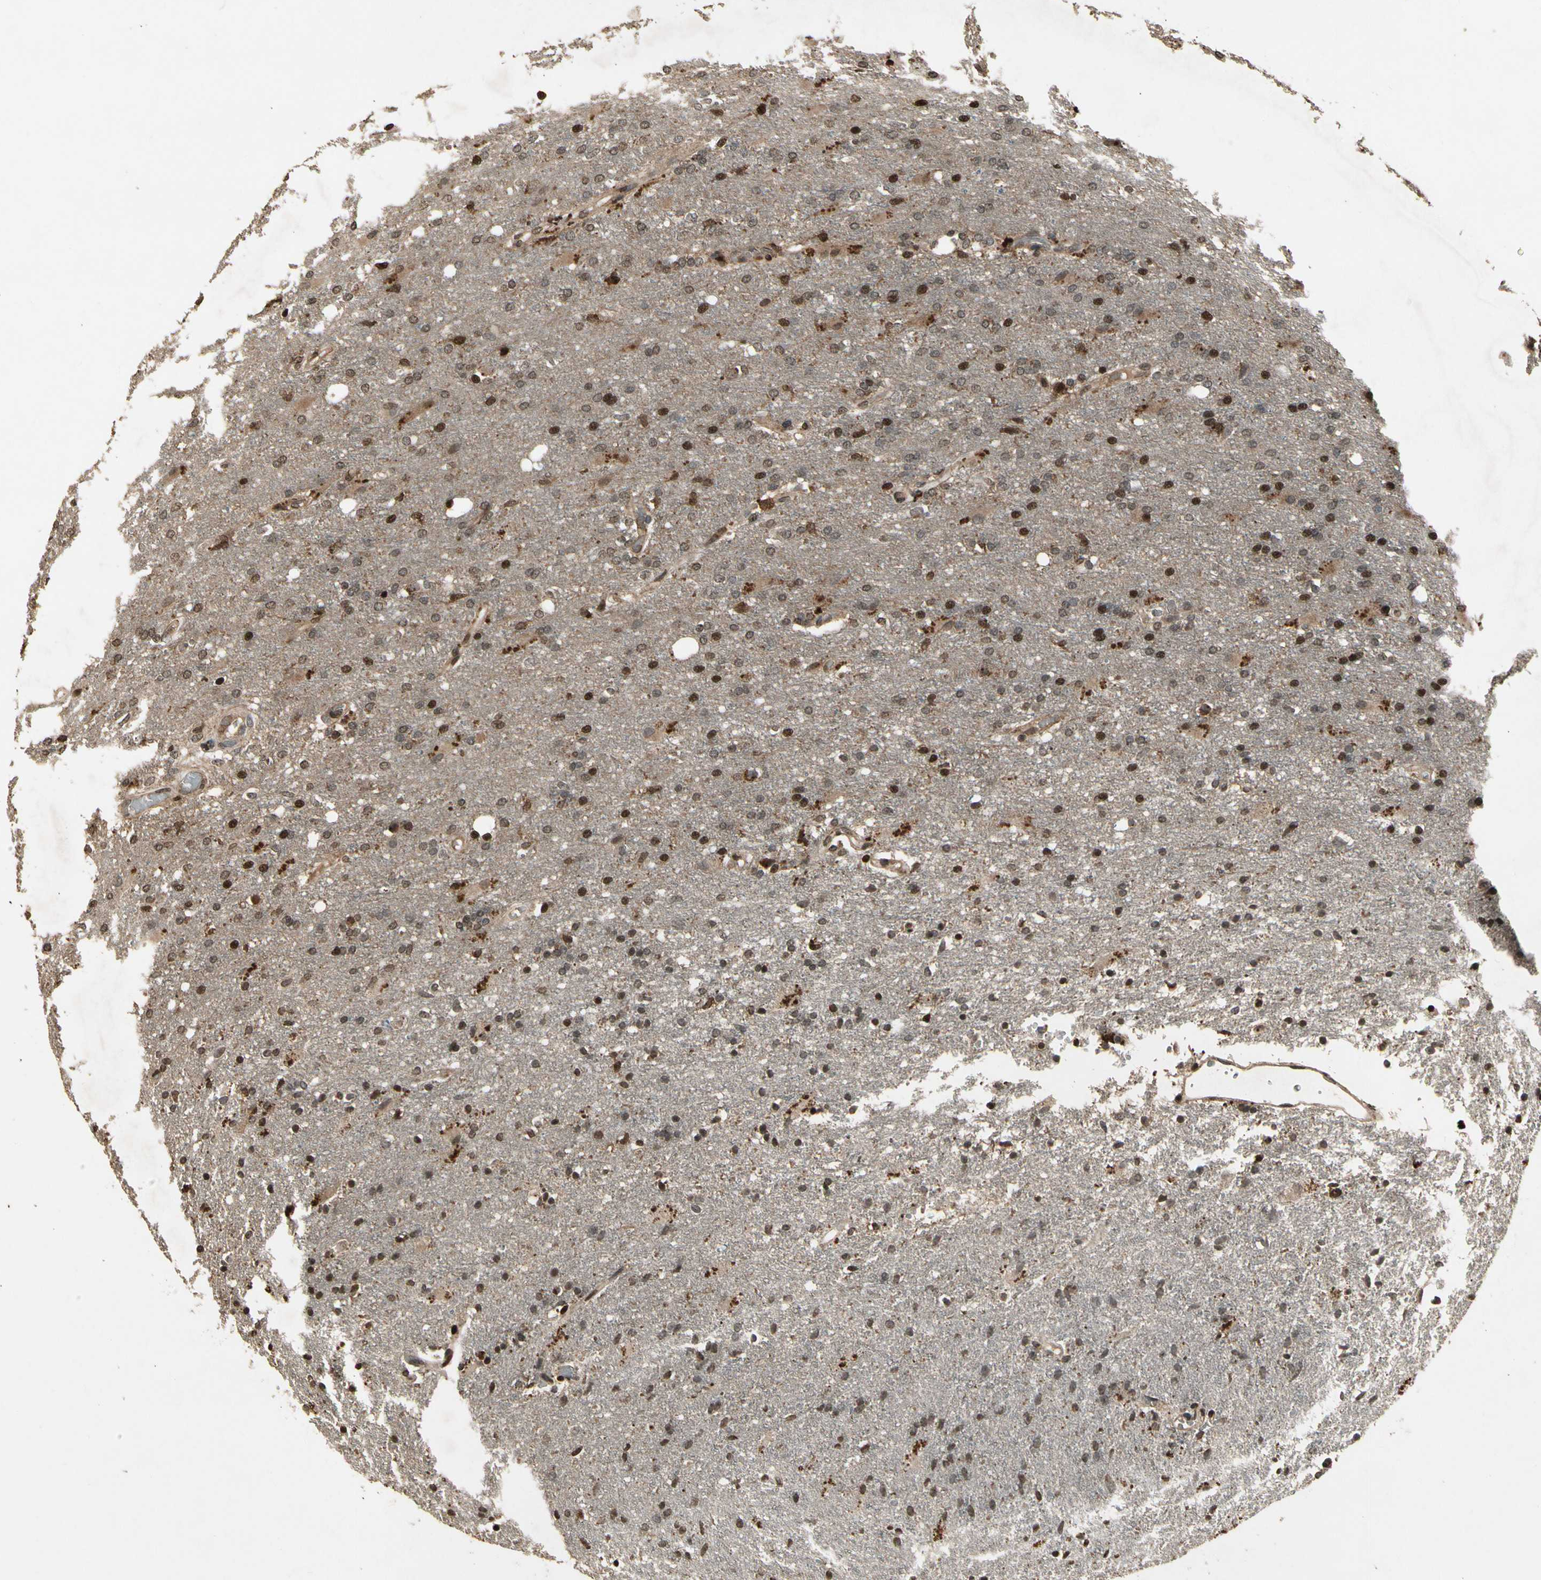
{"staining": {"intensity": "strong", "quantity": "25%-75%", "location": "nuclear"}, "tissue": "glioma", "cell_type": "Tumor cells", "image_type": "cancer", "snomed": [{"axis": "morphology", "description": "Normal tissue, NOS"}, {"axis": "morphology", "description": "Glioma, malignant, High grade"}, {"axis": "topography", "description": "Cerebral cortex"}], "caption": "Malignant glioma (high-grade) stained for a protein reveals strong nuclear positivity in tumor cells.", "gene": "GLRX", "patient": {"sex": "male", "age": 77}}